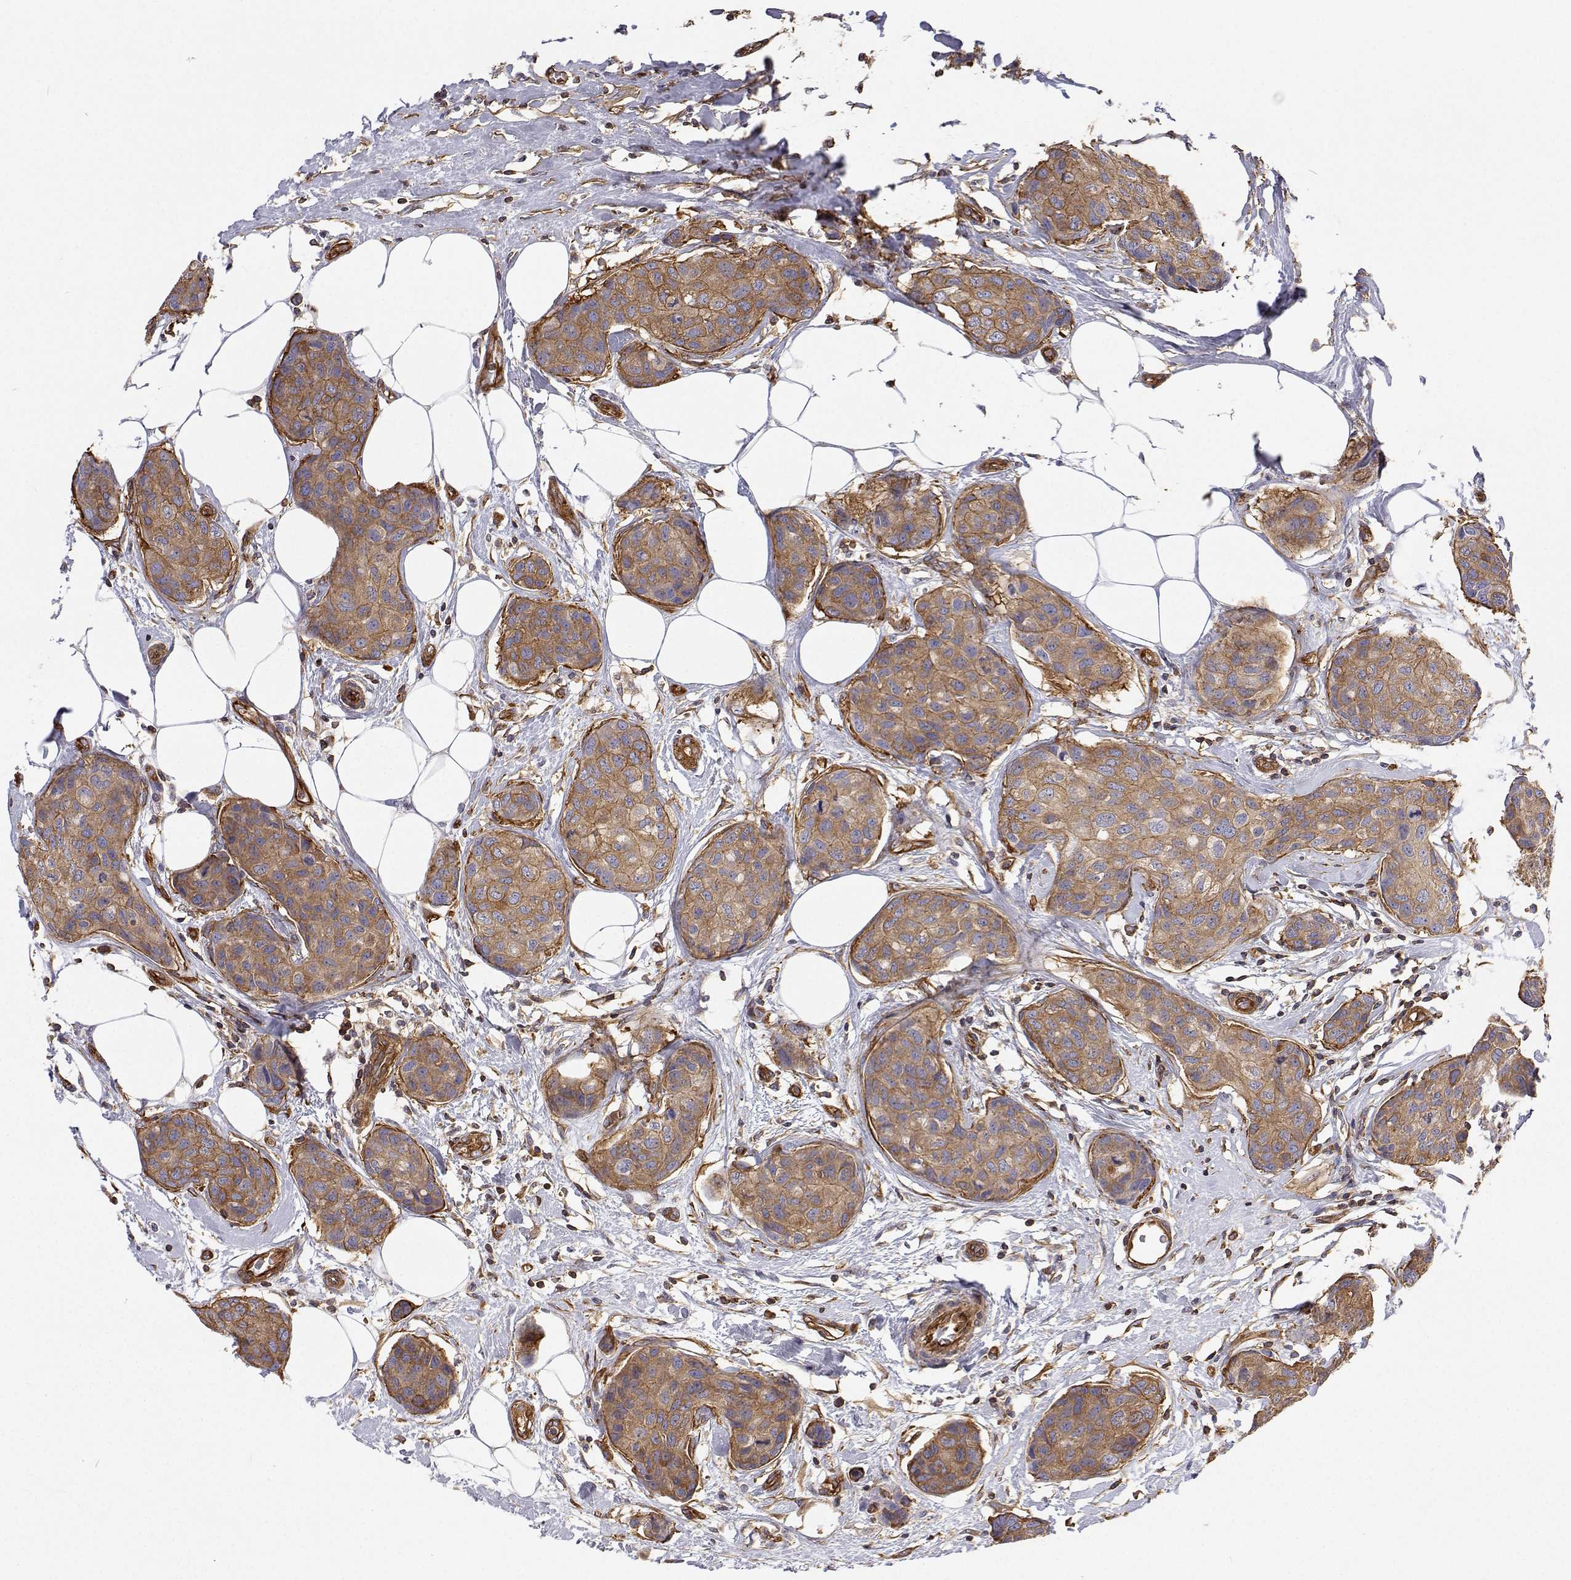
{"staining": {"intensity": "moderate", "quantity": ">75%", "location": "cytoplasmic/membranous"}, "tissue": "breast cancer", "cell_type": "Tumor cells", "image_type": "cancer", "snomed": [{"axis": "morphology", "description": "Duct carcinoma"}, {"axis": "topography", "description": "Breast"}], "caption": "Protein staining of breast cancer (invasive ductal carcinoma) tissue shows moderate cytoplasmic/membranous positivity in about >75% of tumor cells.", "gene": "MYH9", "patient": {"sex": "female", "age": 80}}